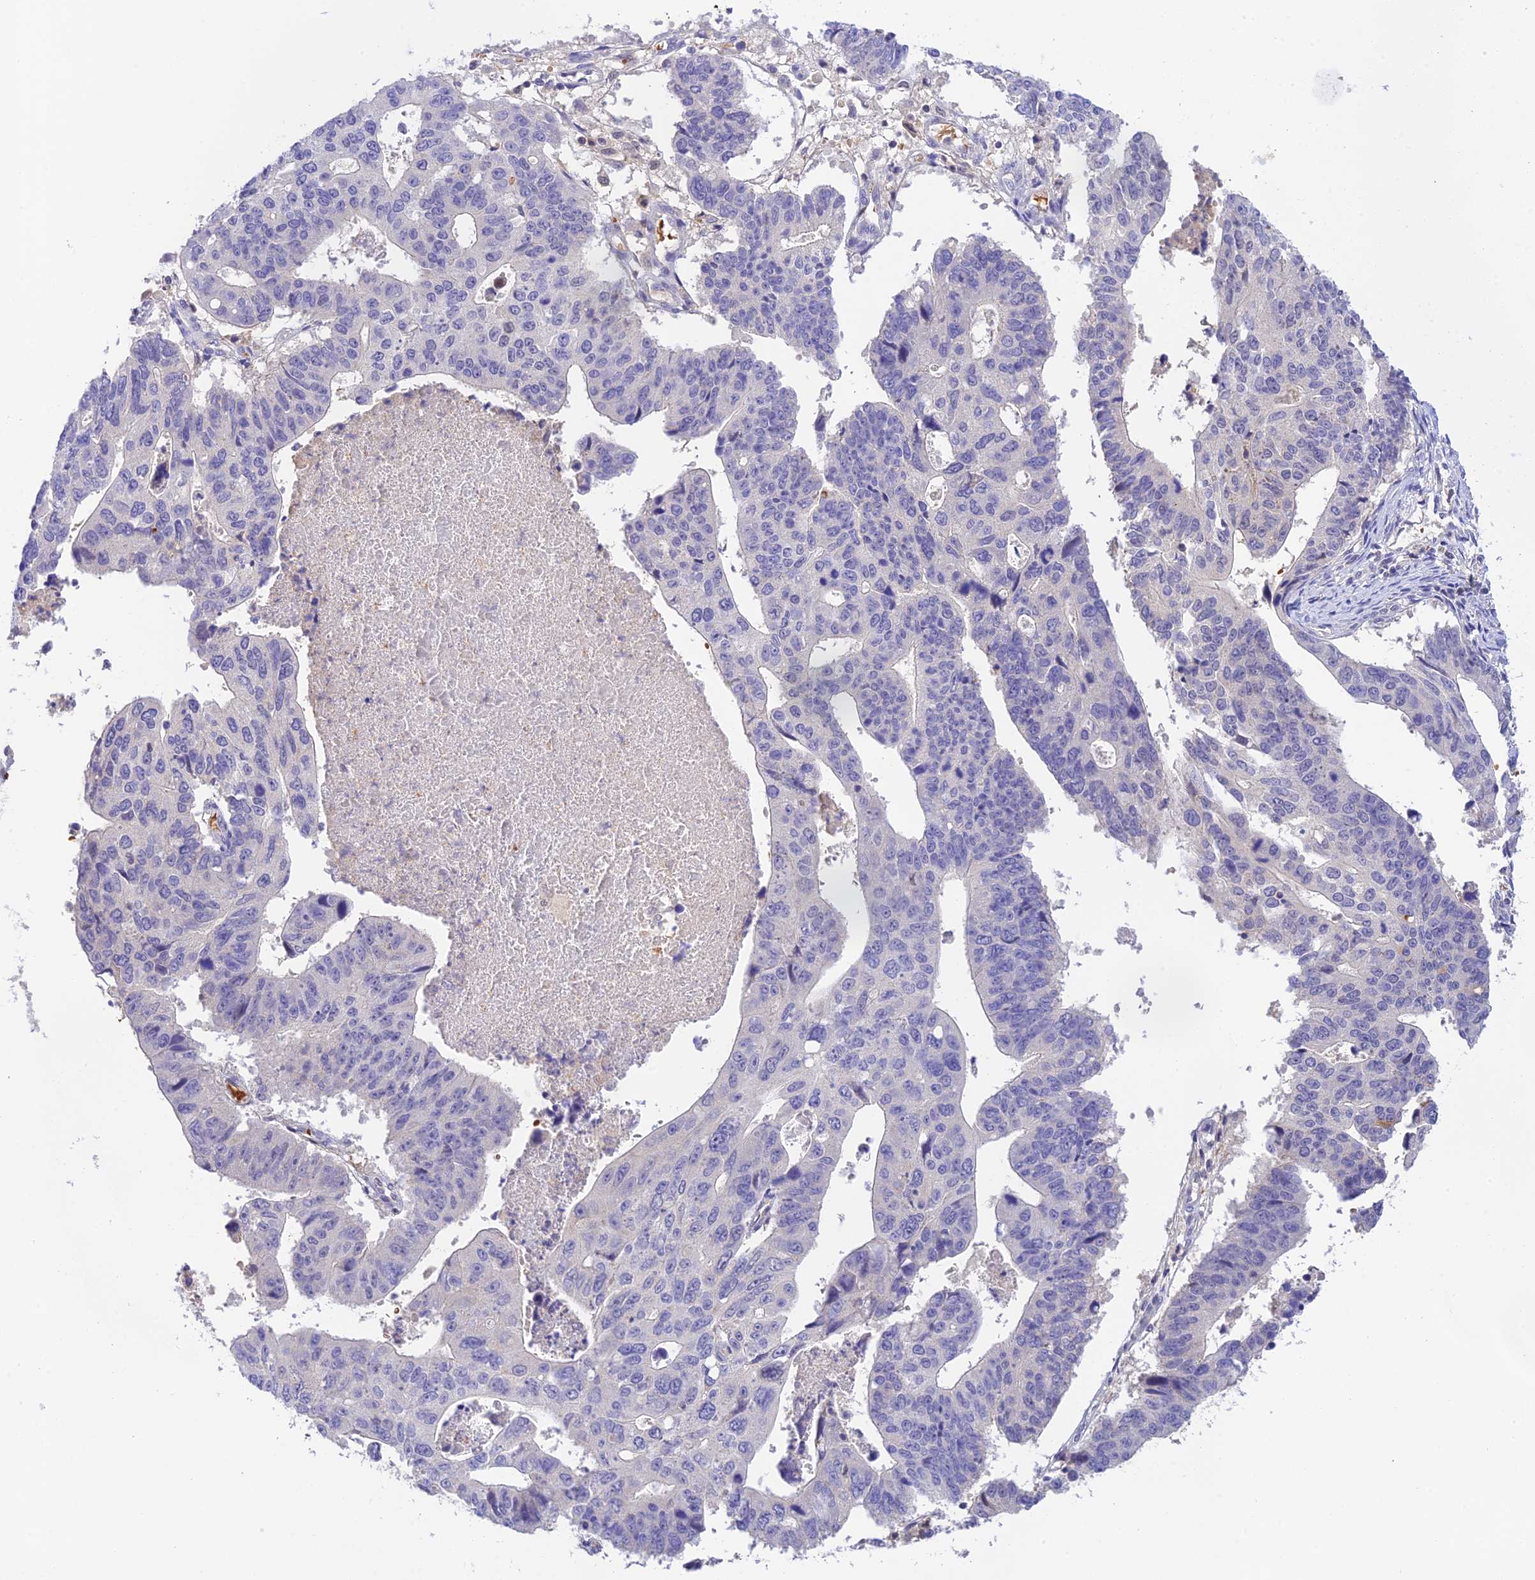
{"staining": {"intensity": "negative", "quantity": "none", "location": "none"}, "tissue": "stomach cancer", "cell_type": "Tumor cells", "image_type": "cancer", "snomed": [{"axis": "morphology", "description": "Adenocarcinoma, NOS"}, {"axis": "topography", "description": "Stomach"}], "caption": "There is no significant staining in tumor cells of stomach cancer (adenocarcinoma). Brightfield microscopy of immunohistochemistry (IHC) stained with DAB (3,3'-diaminobenzidine) (brown) and hematoxylin (blue), captured at high magnification.", "gene": "HDHD2", "patient": {"sex": "male", "age": 59}}